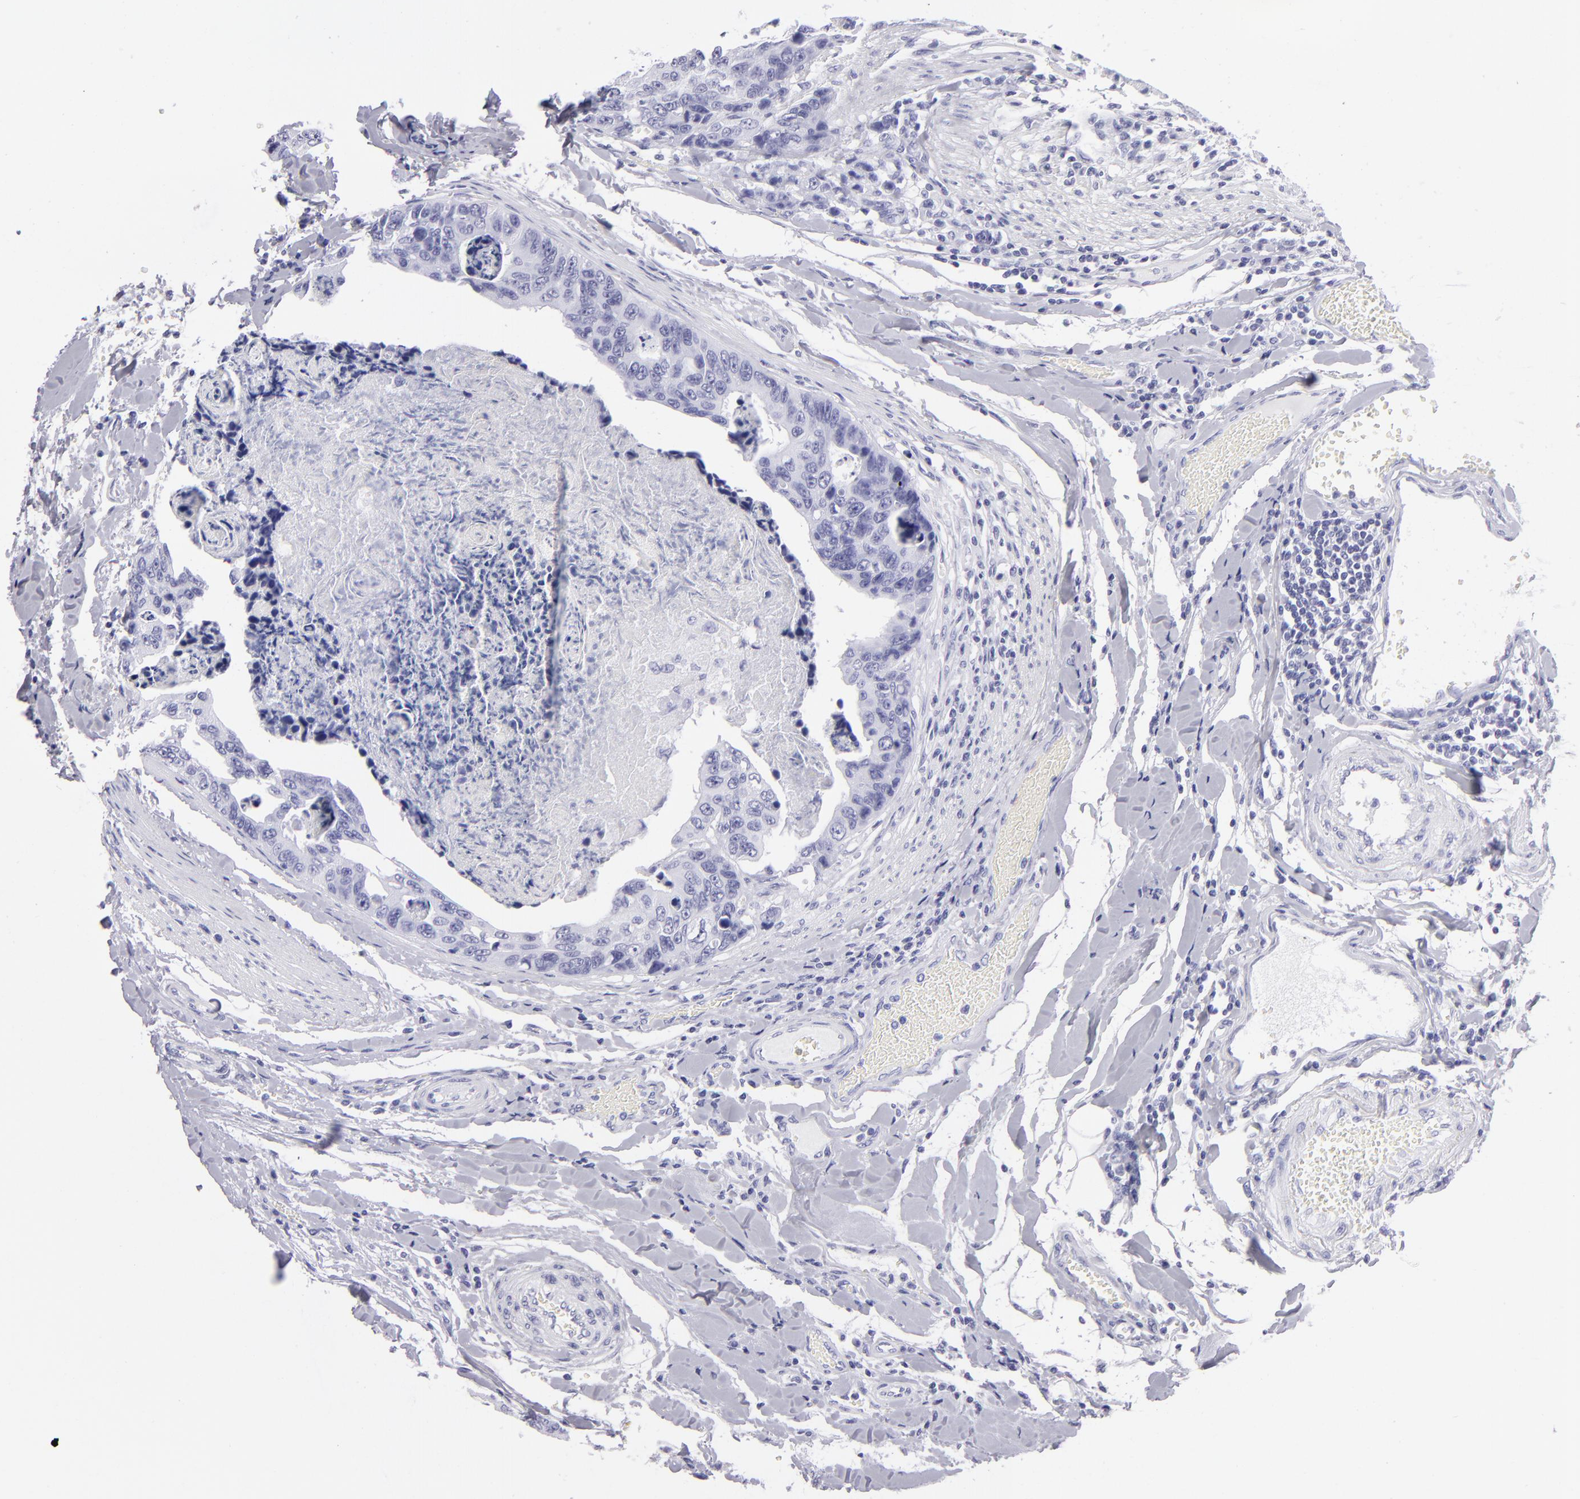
{"staining": {"intensity": "negative", "quantity": "none", "location": "none"}, "tissue": "colorectal cancer", "cell_type": "Tumor cells", "image_type": "cancer", "snomed": [{"axis": "morphology", "description": "Adenocarcinoma, NOS"}, {"axis": "topography", "description": "Colon"}], "caption": "Adenocarcinoma (colorectal) was stained to show a protein in brown. There is no significant positivity in tumor cells.", "gene": "PVALB", "patient": {"sex": "female", "age": 86}}